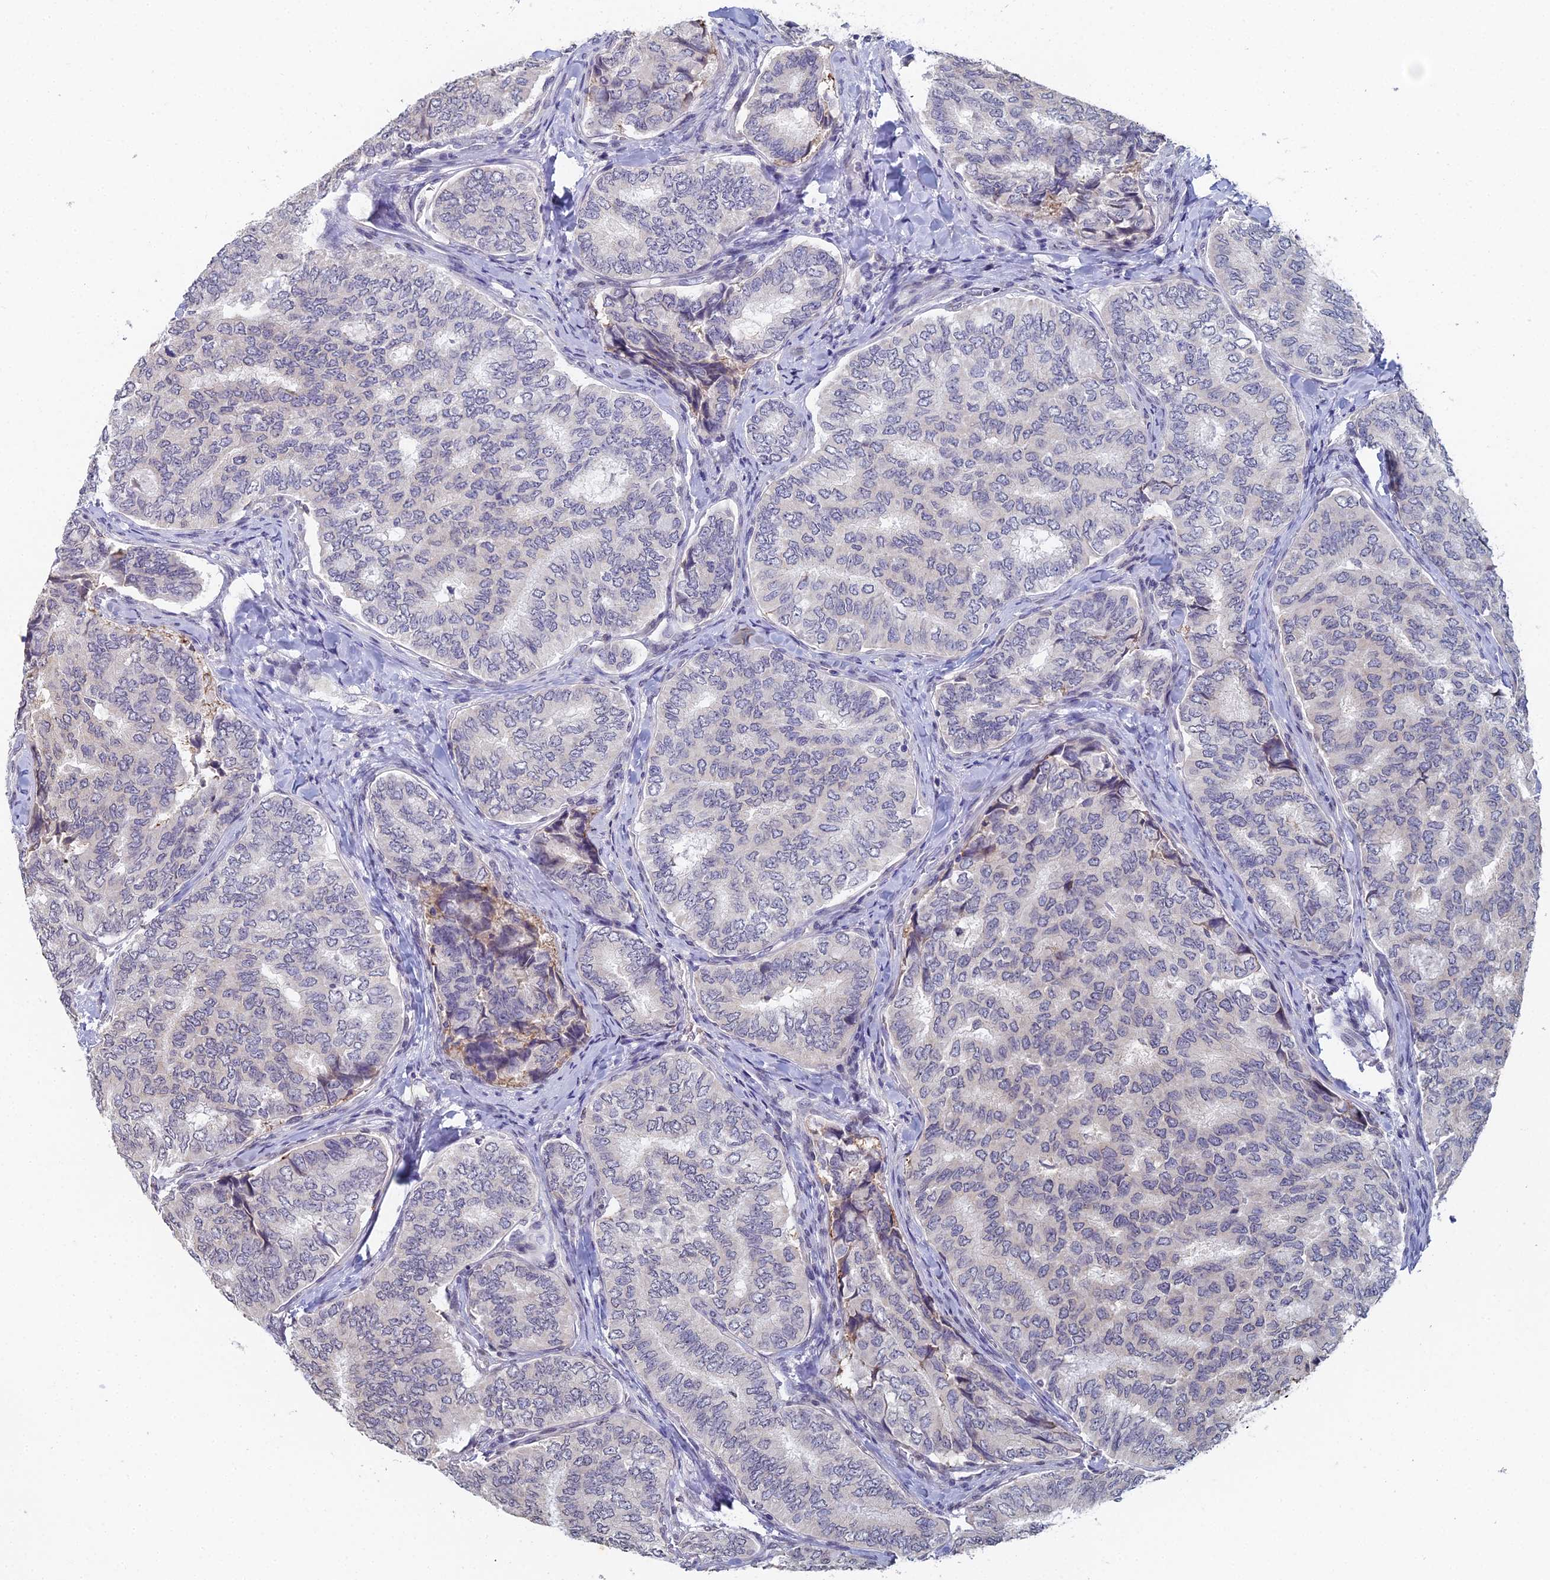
{"staining": {"intensity": "negative", "quantity": "none", "location": "none"}, "tissue": "thyroid cancer", "cell_type": "Tumor cells", "image_type": "cancer", "snomed": [{"axis": "morphology", "description": "Papillary adenocarcinoma, NOS"}, {"axis": "topography", "description": "Thyroid gland"}], "caption": "High power microscopy photomicrograph of an immunohistochemistry photomicrograph of papillary adenocarcinoma (thyroid), revealing no significant expression in tumor cells.", "gene": "PRR22", "patient": {"sex": "female", "age": 35}}